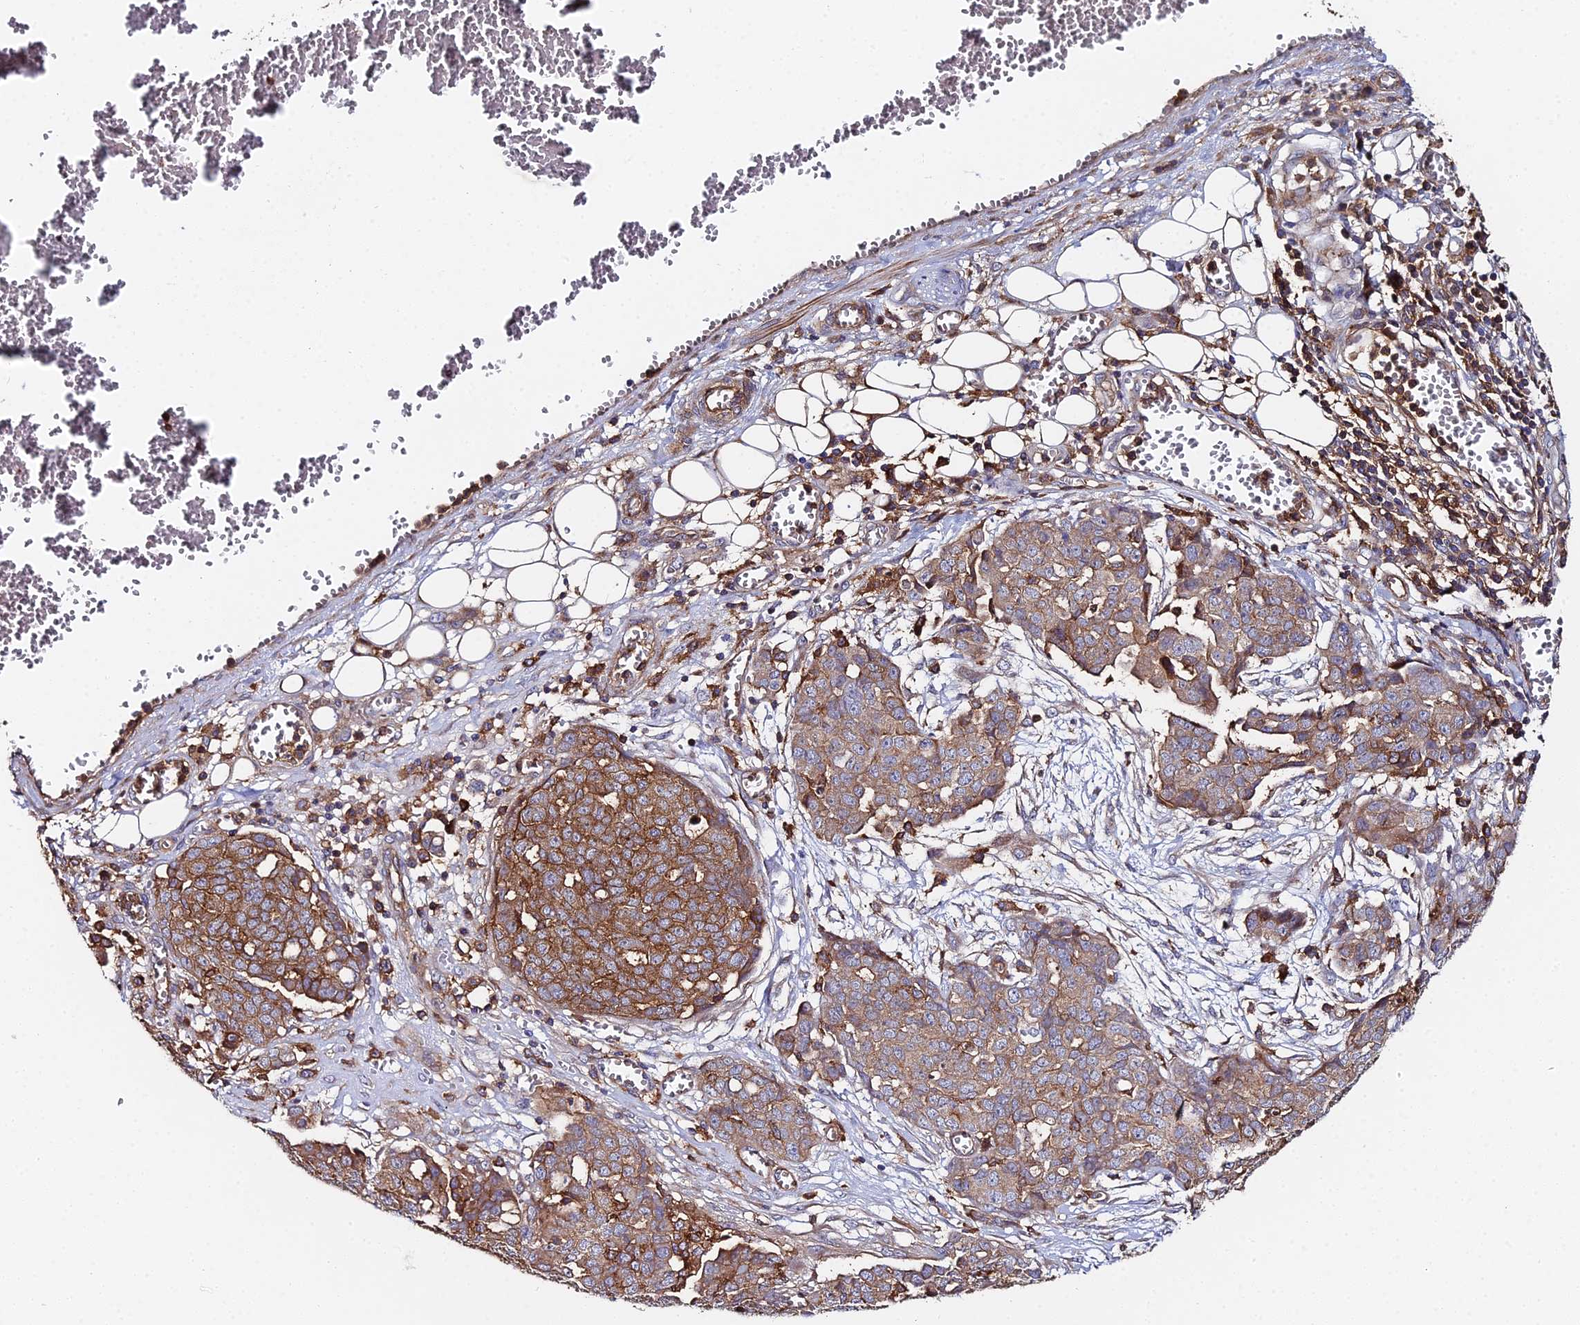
{"staining": {"intensity": "moderate", "quantity": ">75%", "location": "cytoplasmic/membranous"}, "tissue": "ovarian cancer", "cell_type": "Tumor cells", "image_type": "cancer", "snomed": [{"axis": "morphology", "description": "Cystadenocarcinoma, serous, NOS"}, {"axis": "topography", "description": "Soft tissue"}, {"axis": "topography", "description": "Ovary"}], "caption": "Moderate cytoplasmic/membranous protein positivity is present in approximately >75% of tumor cells in serous cystadenocarcinoma (ovarian).", "gene": "GNG5B", "patient": {"sex": "female", "age": 57}}